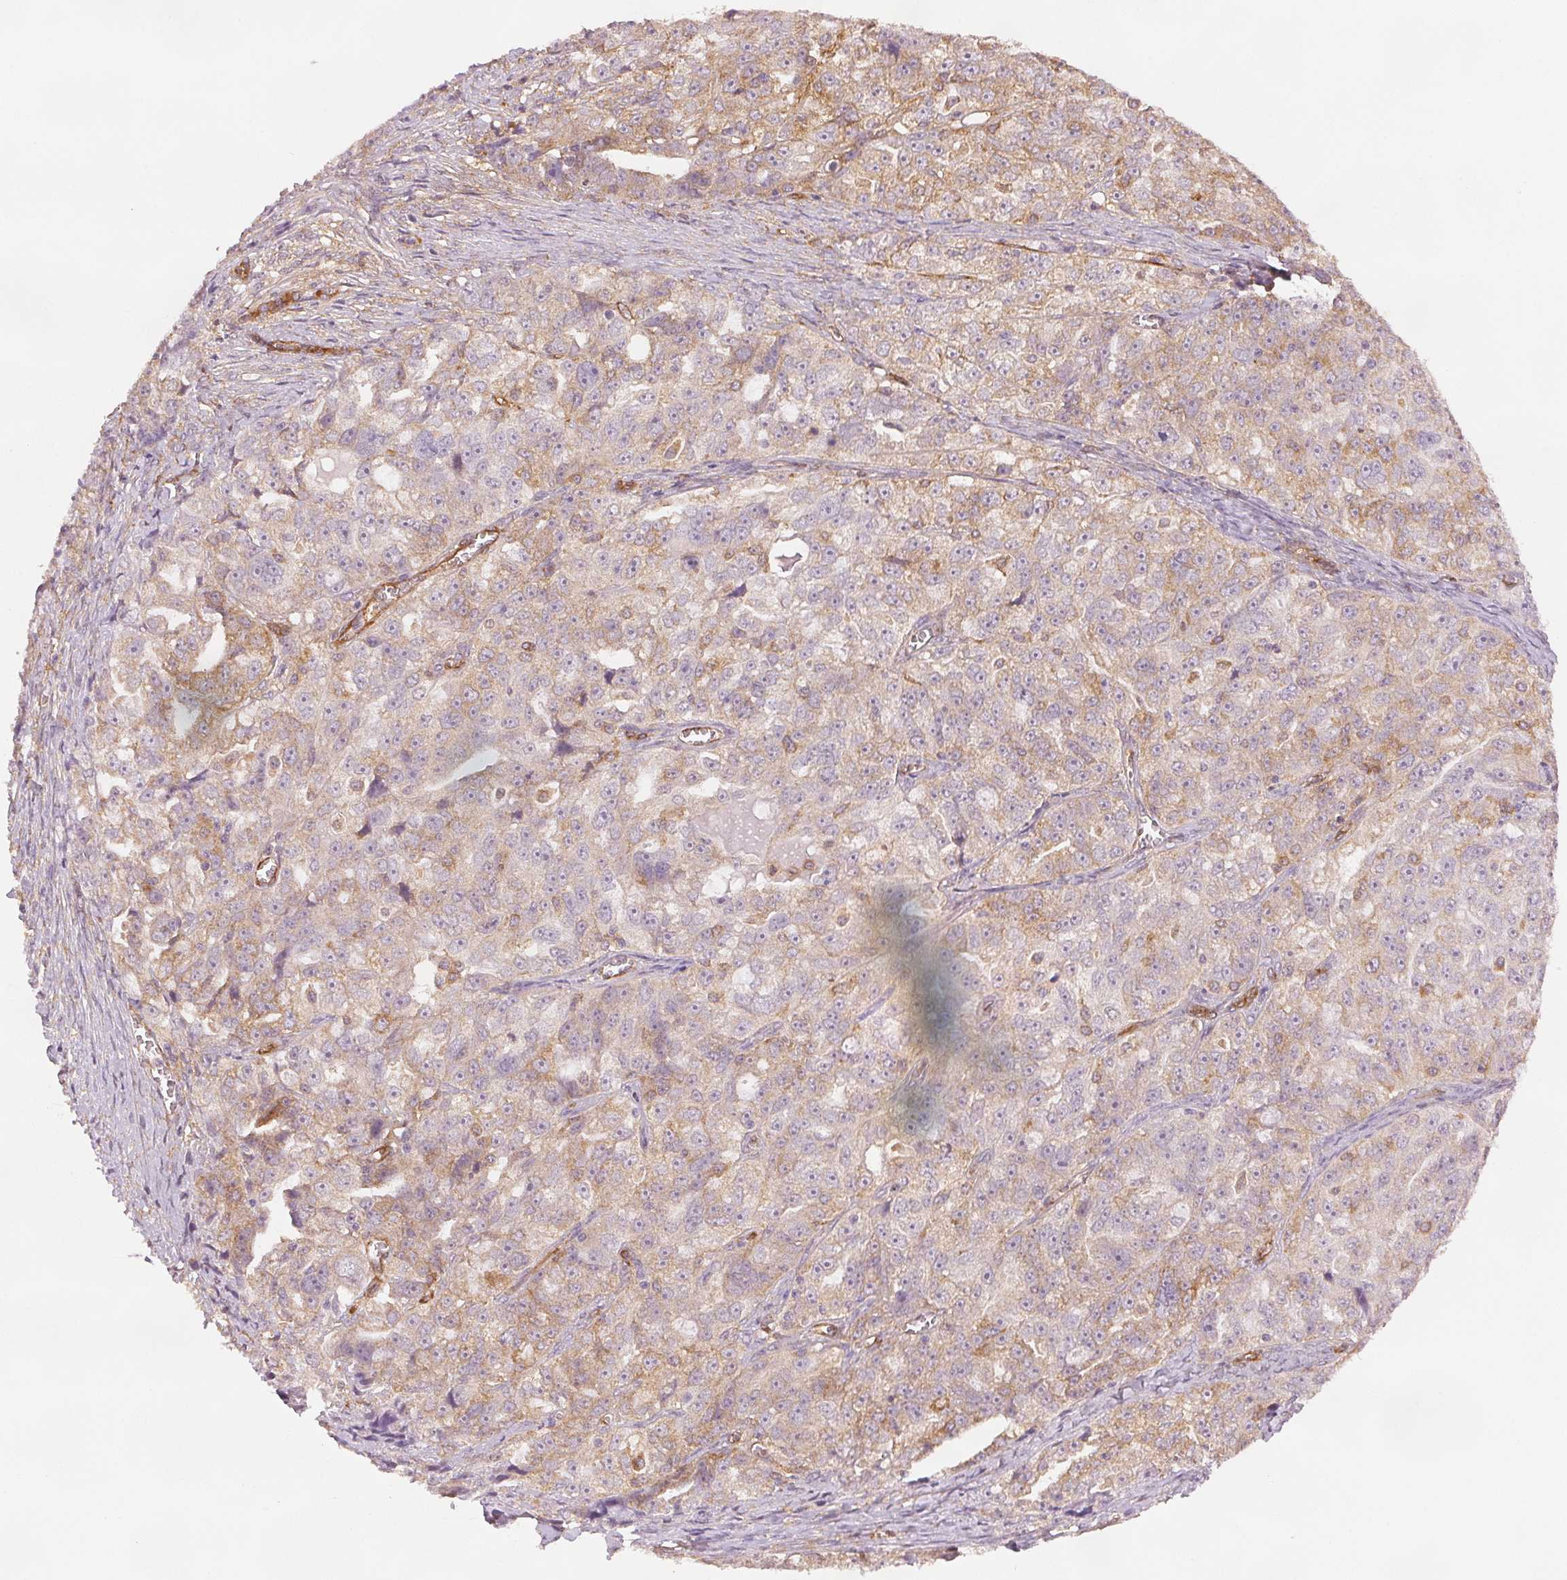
{"staining": {"intensity": "weak", "quantity": "25%-75%", "location": "cytoplasmic/membranous"}, "tissue": "ovarian cancer", "cell_type": "Tumor cells", "image_type": "cancer", "snomed": [{"axis": "morphology", "description": "Cystadenocarcinoma, serous, NOS"}, {"axis": "topography", "description": "Ovary"}], "caption": "The image shows immunohistochemical staining of ovarian cancer. There is weak cytoplasmic/membranous positivity is identified in approximately 25%-75% of tumor cells. The protein of interest is shown in brown color, while the nuclei are stained blue.", "gene": "DIAPH2", "patient": {"sex": "female", "age": 51}}